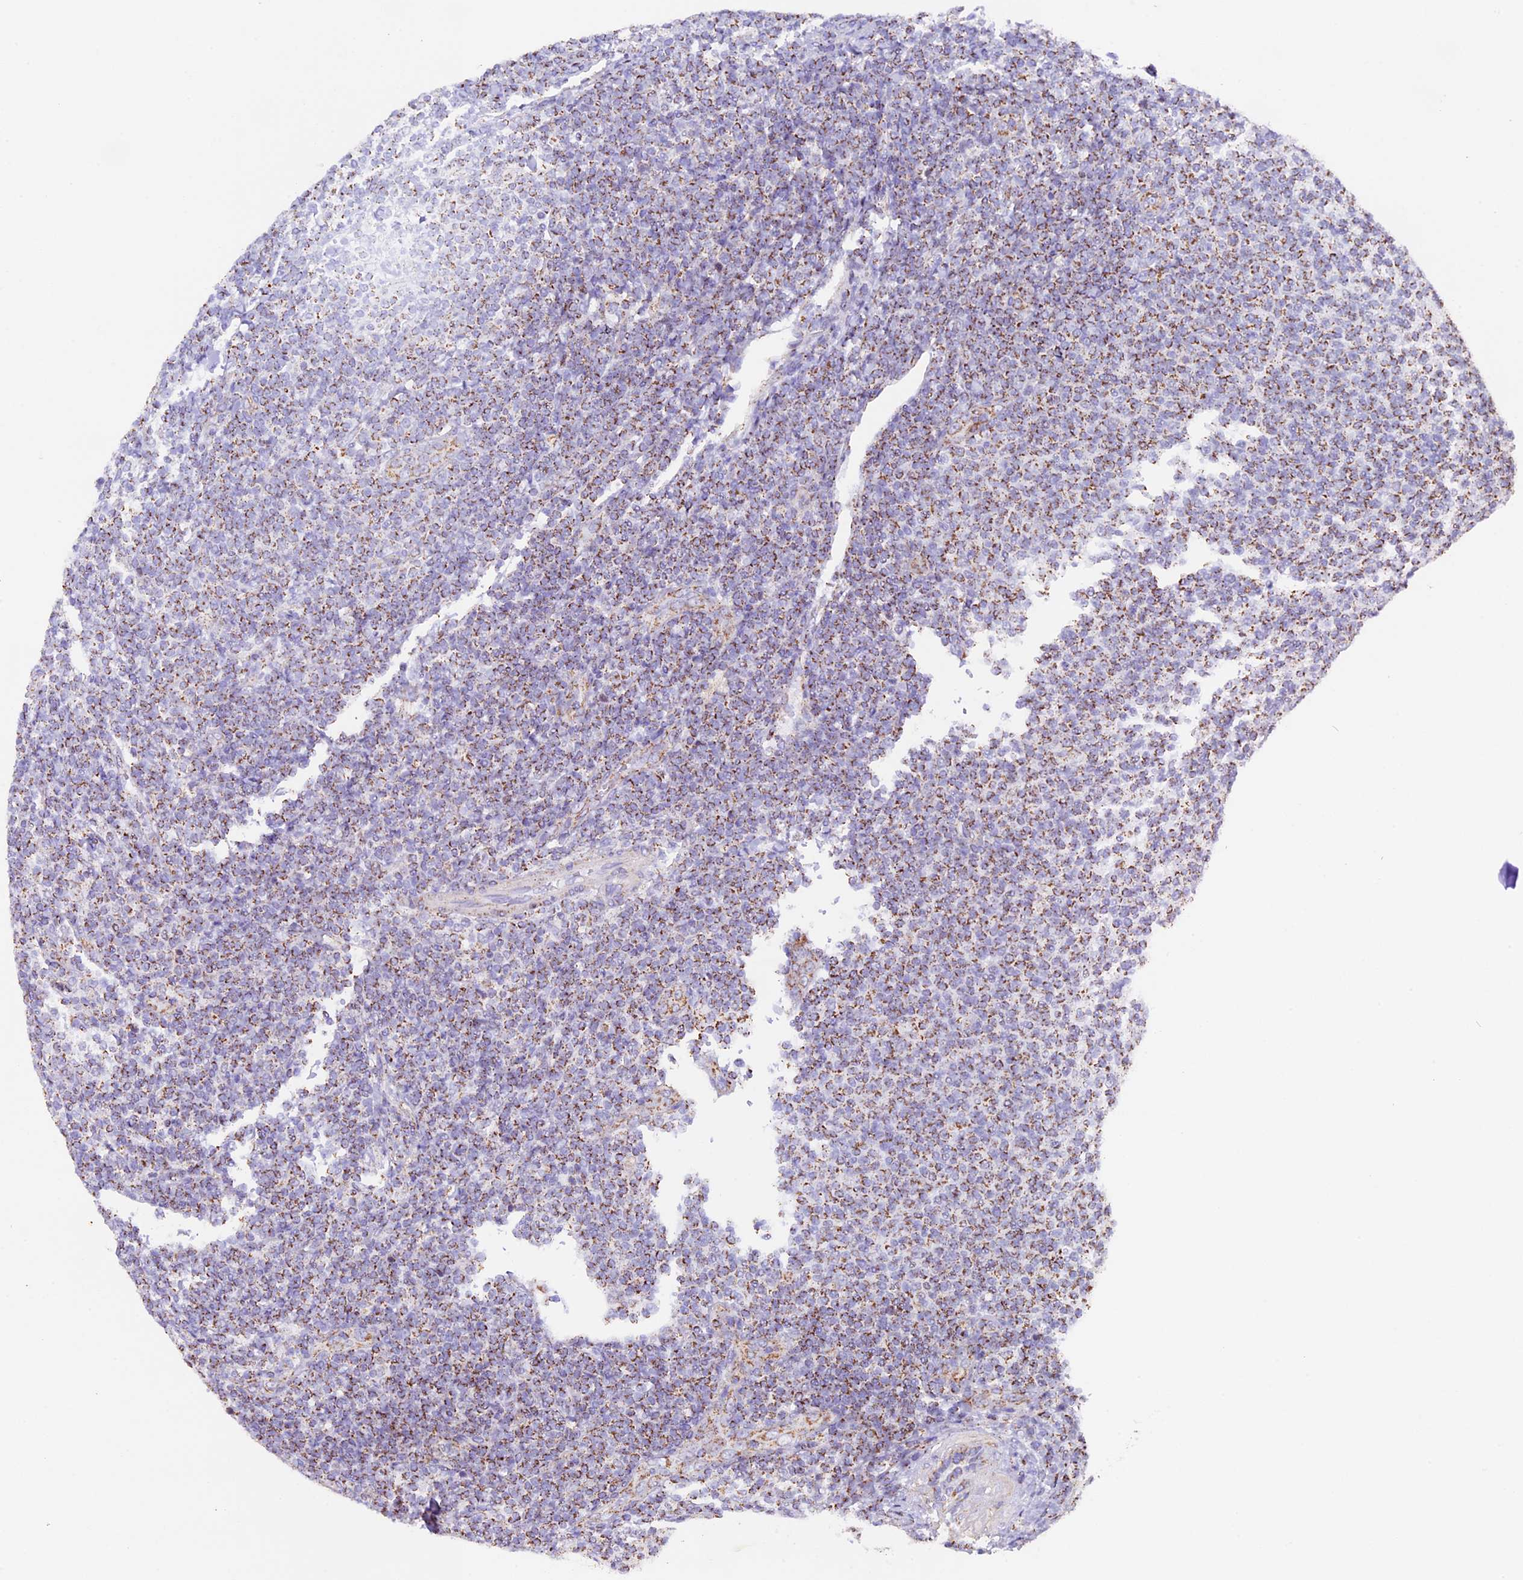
{"staining": {"intensity": "moderate", "quantity": ">75%", "location": "cytoplasmic/membranous"}, "tissue": "lymphoma", "cell_type": "Tumor cells", "image_type": "cancer", "snomed": [{"axis": "morphology", "description": "Malignant lymphoma, non-Hodgkin's type, Low grade"}, {"axis": "topography", "description": "Lymph node"}], "caption": "Immunohistochemistry staining of low-grade malignant lymphoma, non-Hodgkin's type, which shows medium levels of moderate cytoplasmic/membranous positivity in about >75% of tumor cells indicating moderate cytoplasmic/membranous protein staining. The staining was performed using DAB (brown) for protein detection and nuclei were counterstained in hematoxylin (blue).", "gene": "TFAM", "patient": {"sex": "male", "age": 66}}